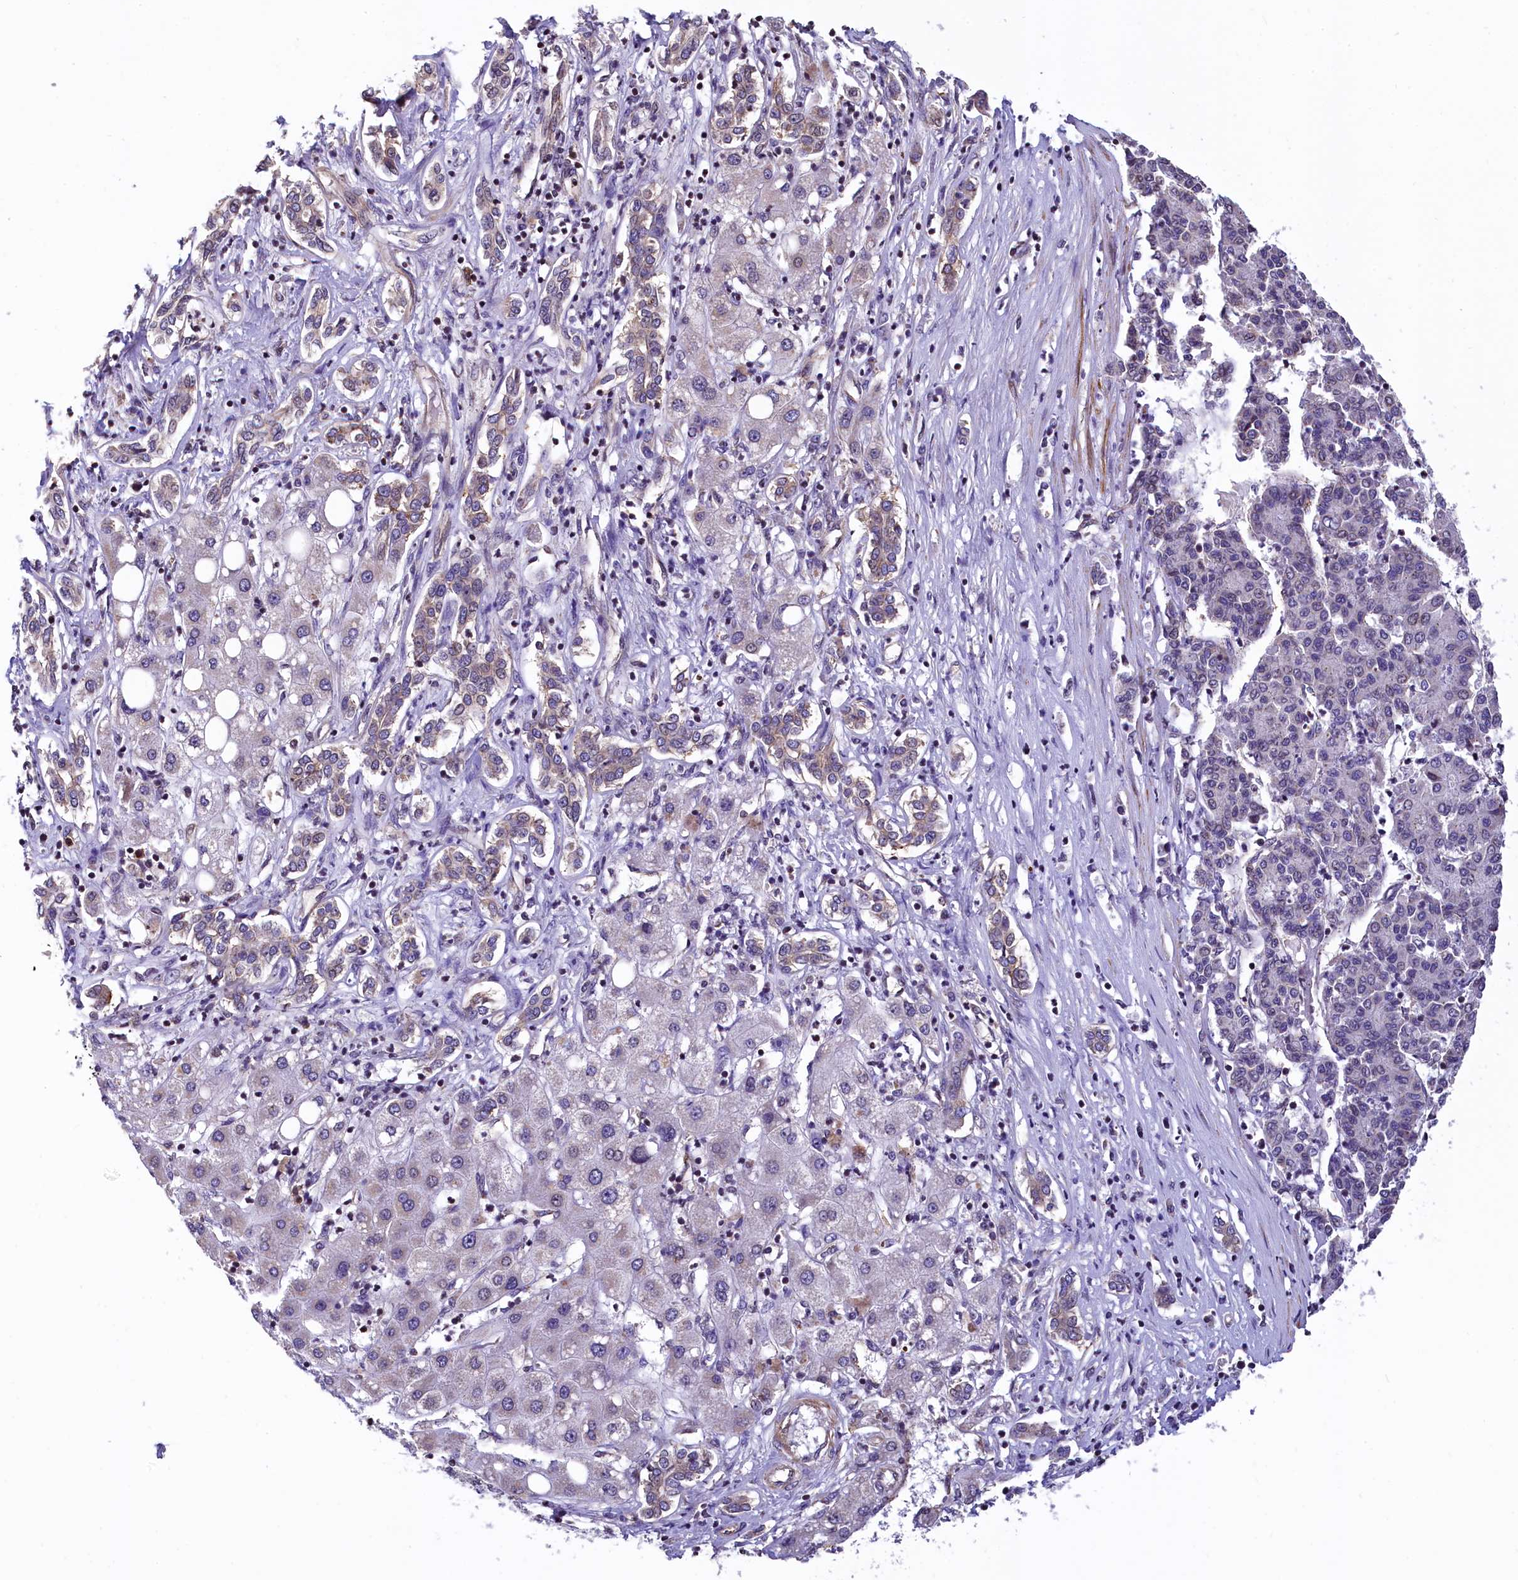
{"staining": {"intensity": "negative", "quantity": "none", "location": "none"}, "tissue": "liver cancer", "cell_type": "Tumor cells", "image_type": "cancer", "snomed": [{"axis": "morphology", "description": "Carcinoma, Hepatocellular, NOS"}, {"axis": "topography", "description": "Liver"}], "caption": "Immunohistochemical staining of liver cancer (hepatocellular carcinoma) shows no significant expression in tumor cells.", "gene": "ZNF2", "patient": {"sex": "male", "age": 65}}